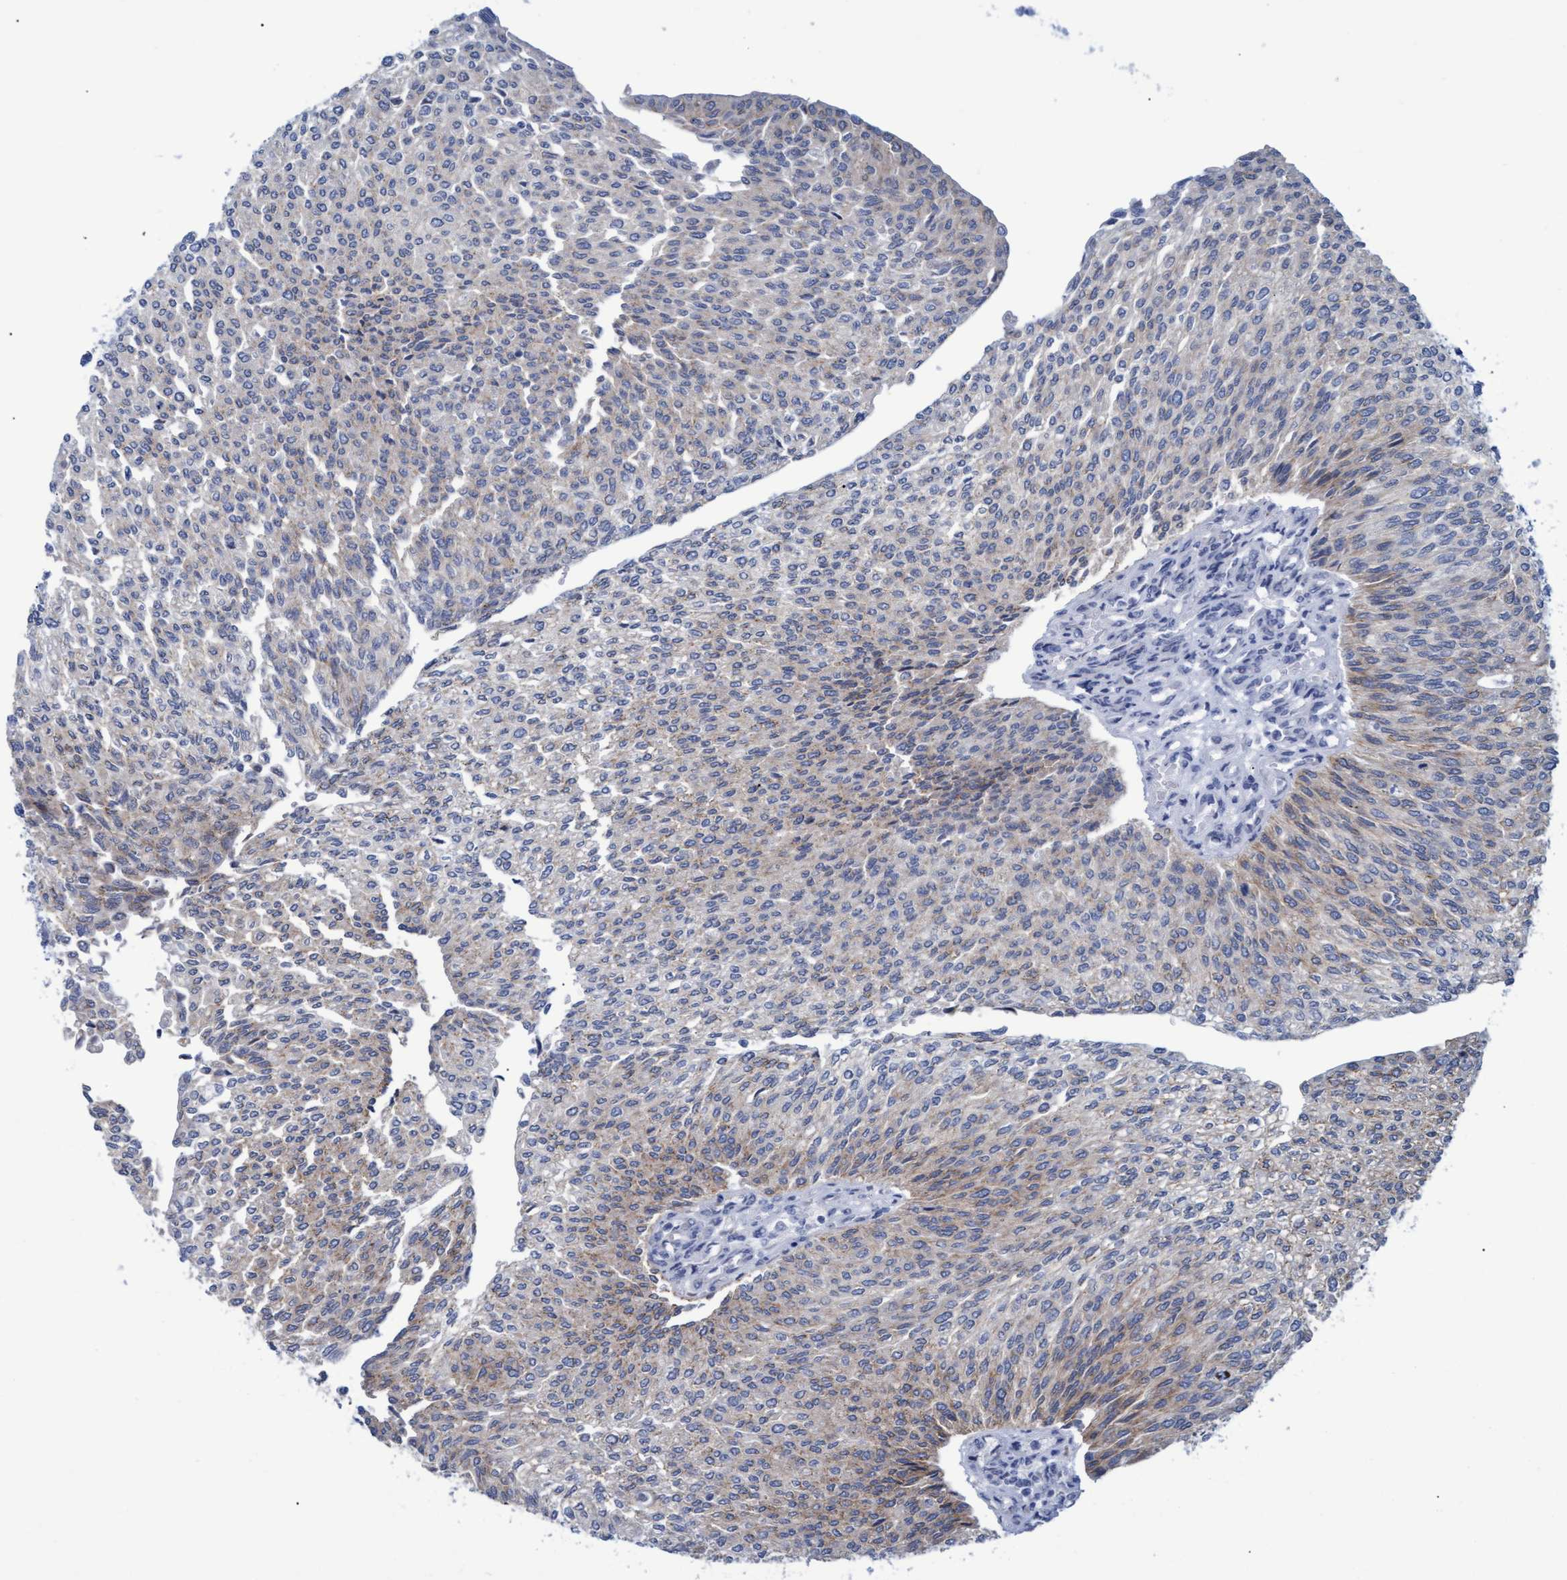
{"staining": {"intensity": "weak", "quantity": "25%-75%", "location": "cytoplasmic/membranous"}, "tissue": "urothelial cancer", "cell_type": "Tumor cells", "image_type": "cancer", "snomed": [{"axis": "morphology", "description": "Urothelial carcinoma, Low grade"}, {"axis": "topography", "description": "Urinary bladder"}], "caption": "Immunohistochemistry (IHC) of low-grade urothelial carcinoma reveals low levels of weak cytoplasmic/membranous staining in about 25%-75% of tumor cells.", "gene": "SSTR3", "patient": {"sex": "female", "age": 79}}